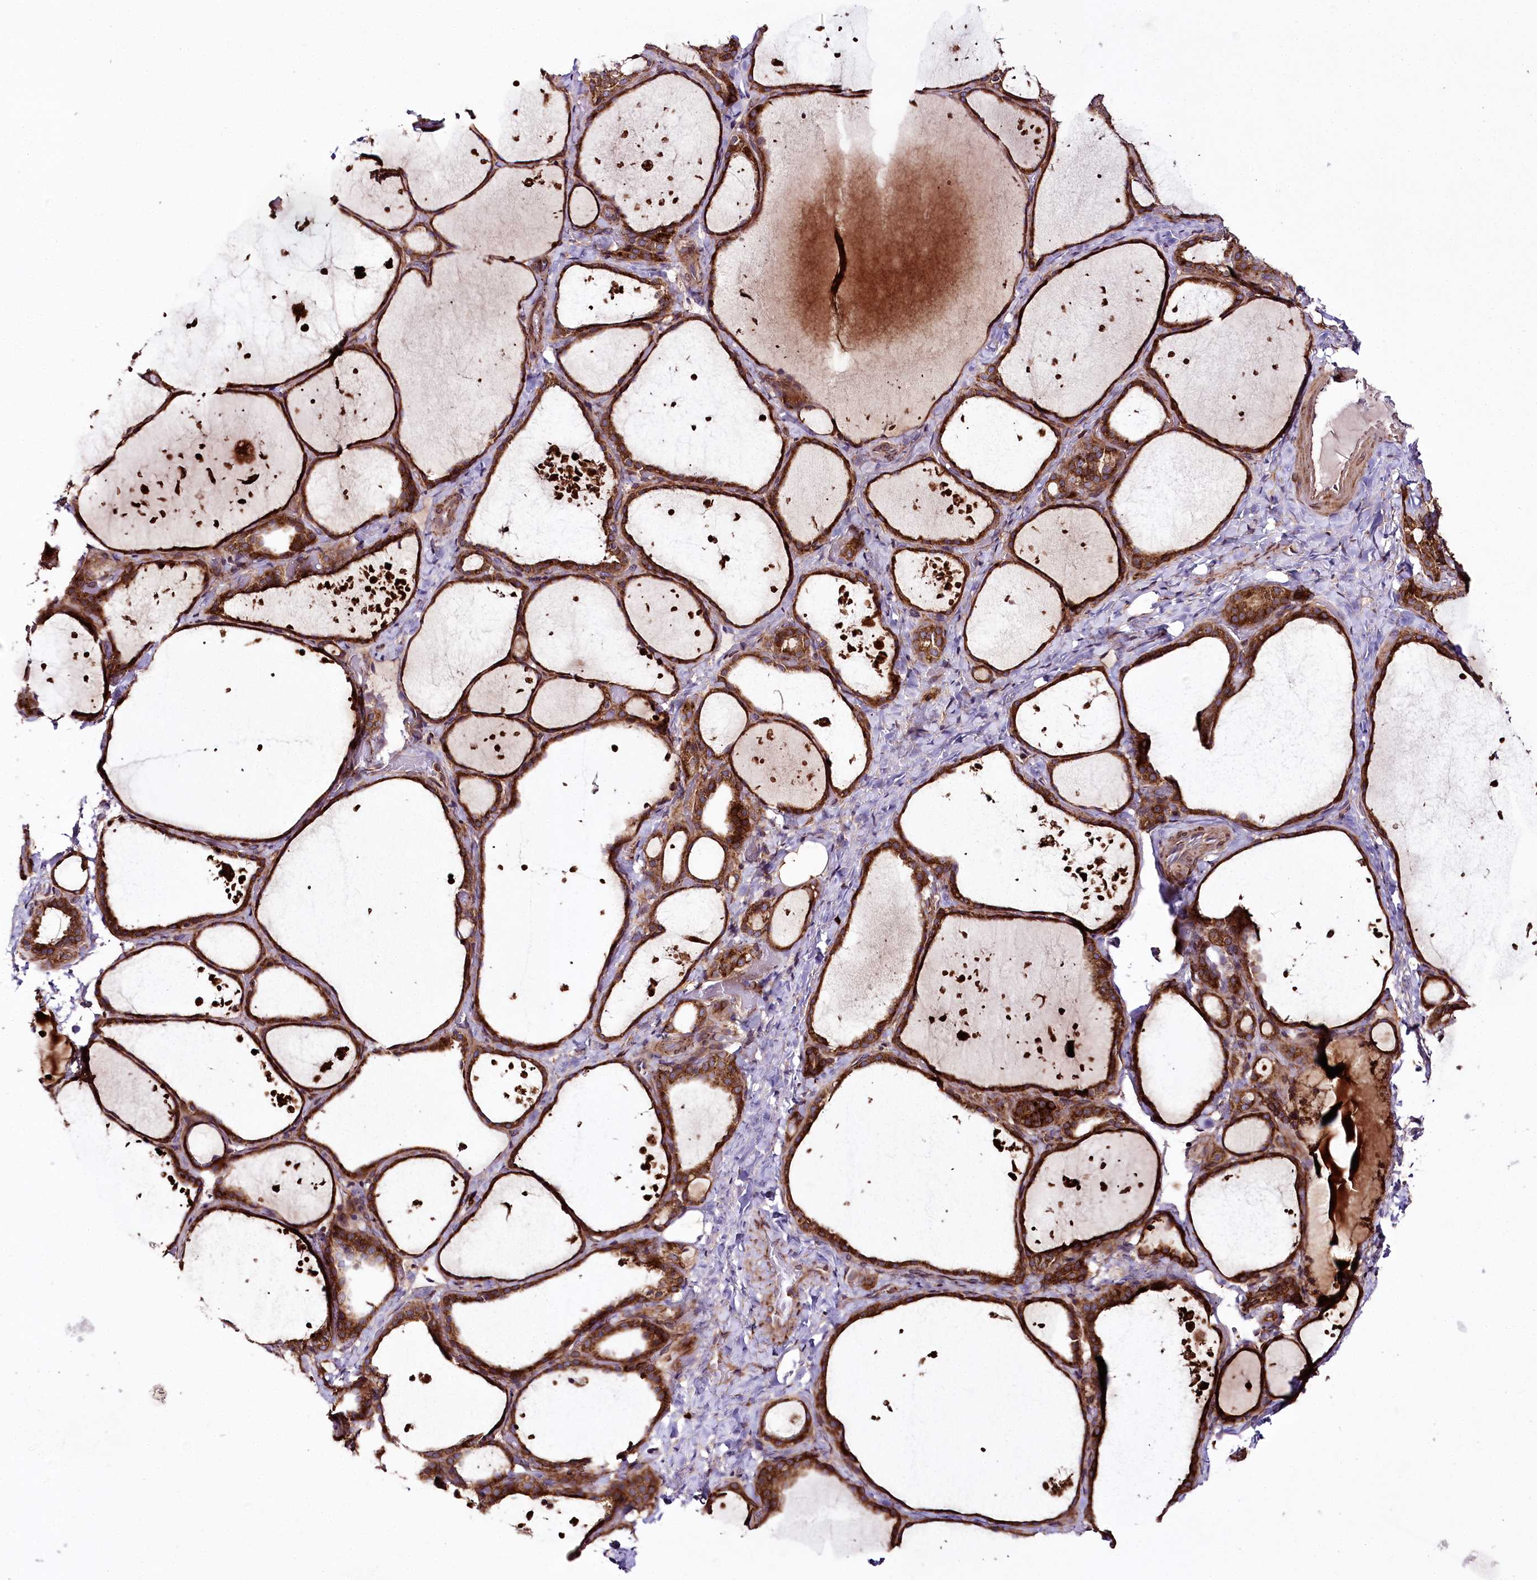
{"staining": {"intensity": "strong", "quantity": ">75%", "location": "cytoplasmic/membranous"}, "tissue": "thyroid gland", "cell_type": "Glandular cells", "image_type": "normal", "snomed": [{"axis": "morphology", "description": "Normal tissue, NOS"}, {"axis": "topography", "description": "Thyroid gland"}], "caption": "Strong cytoplasmic/membranous expression for a protein is identified in about >75% of glandular cells of unremarkable thyroid gland using IHC.", "gene": "RAB7A", "patient": {"sex": "female", "age": 44}}